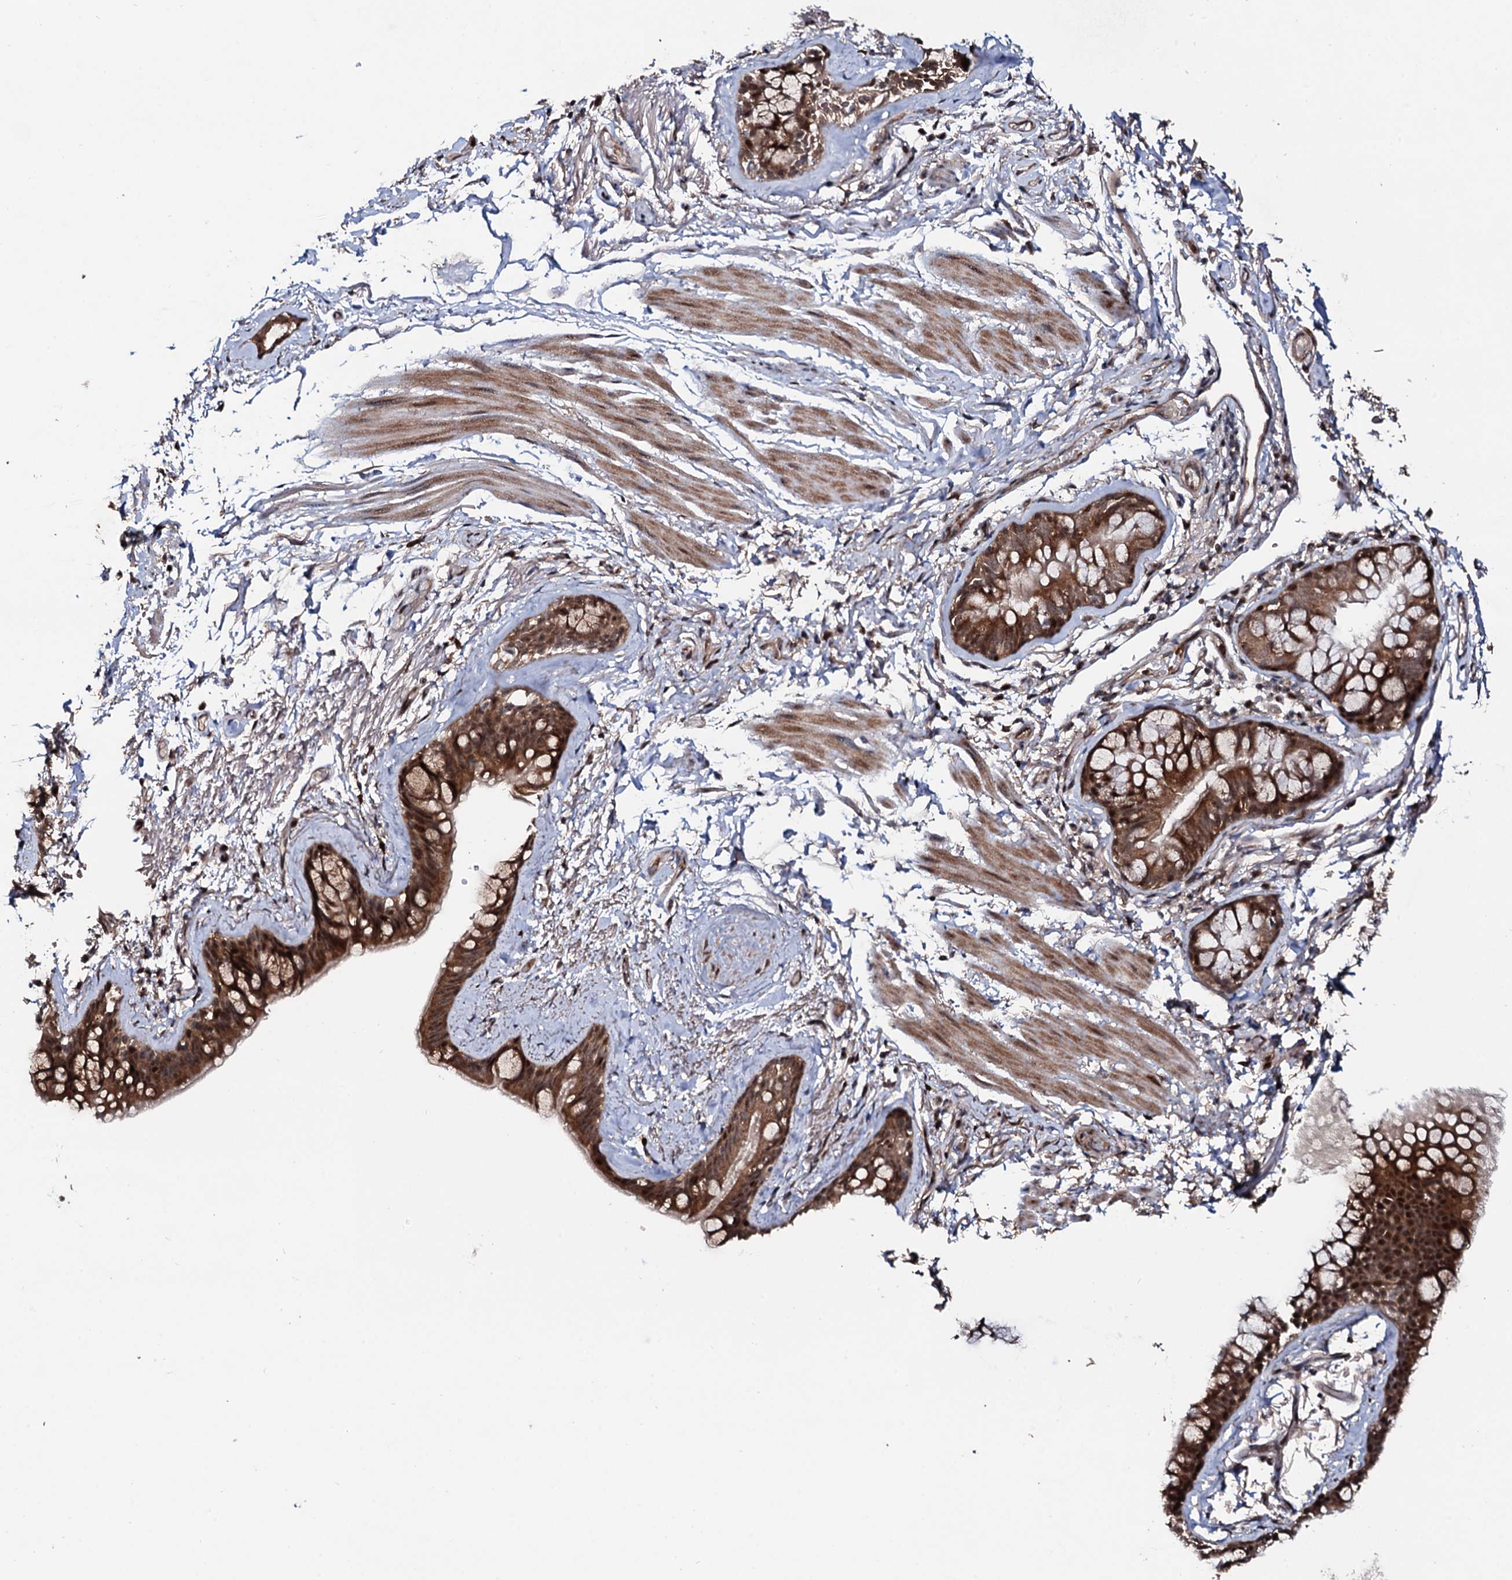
{"staining": {"intensity": "strong", "quantity": ">75%", "location": "cytoplasmic/membranous,nuclear"}, "tissue": "bronchus", "cell_type": "Respiratory epithelial cells", "image_type": "normal", "snomed": [{"axis": "morphology", "description": "Normal tissue, NOS"}, {"axis": "topography", "description": "Cartilage tissue"}], "caption": "A histopathology image of bronchus stained for a protein exhibits strong cytoplasmic/membranous,nuclear brown staining in respiratory epithelial cells. (DAB (3,3'-diaminobenzidine) IHC, brown staining for protein, blue staining for nuclei).", "gene": "COG6", "patient": {"sex": "male", "age": 63}}